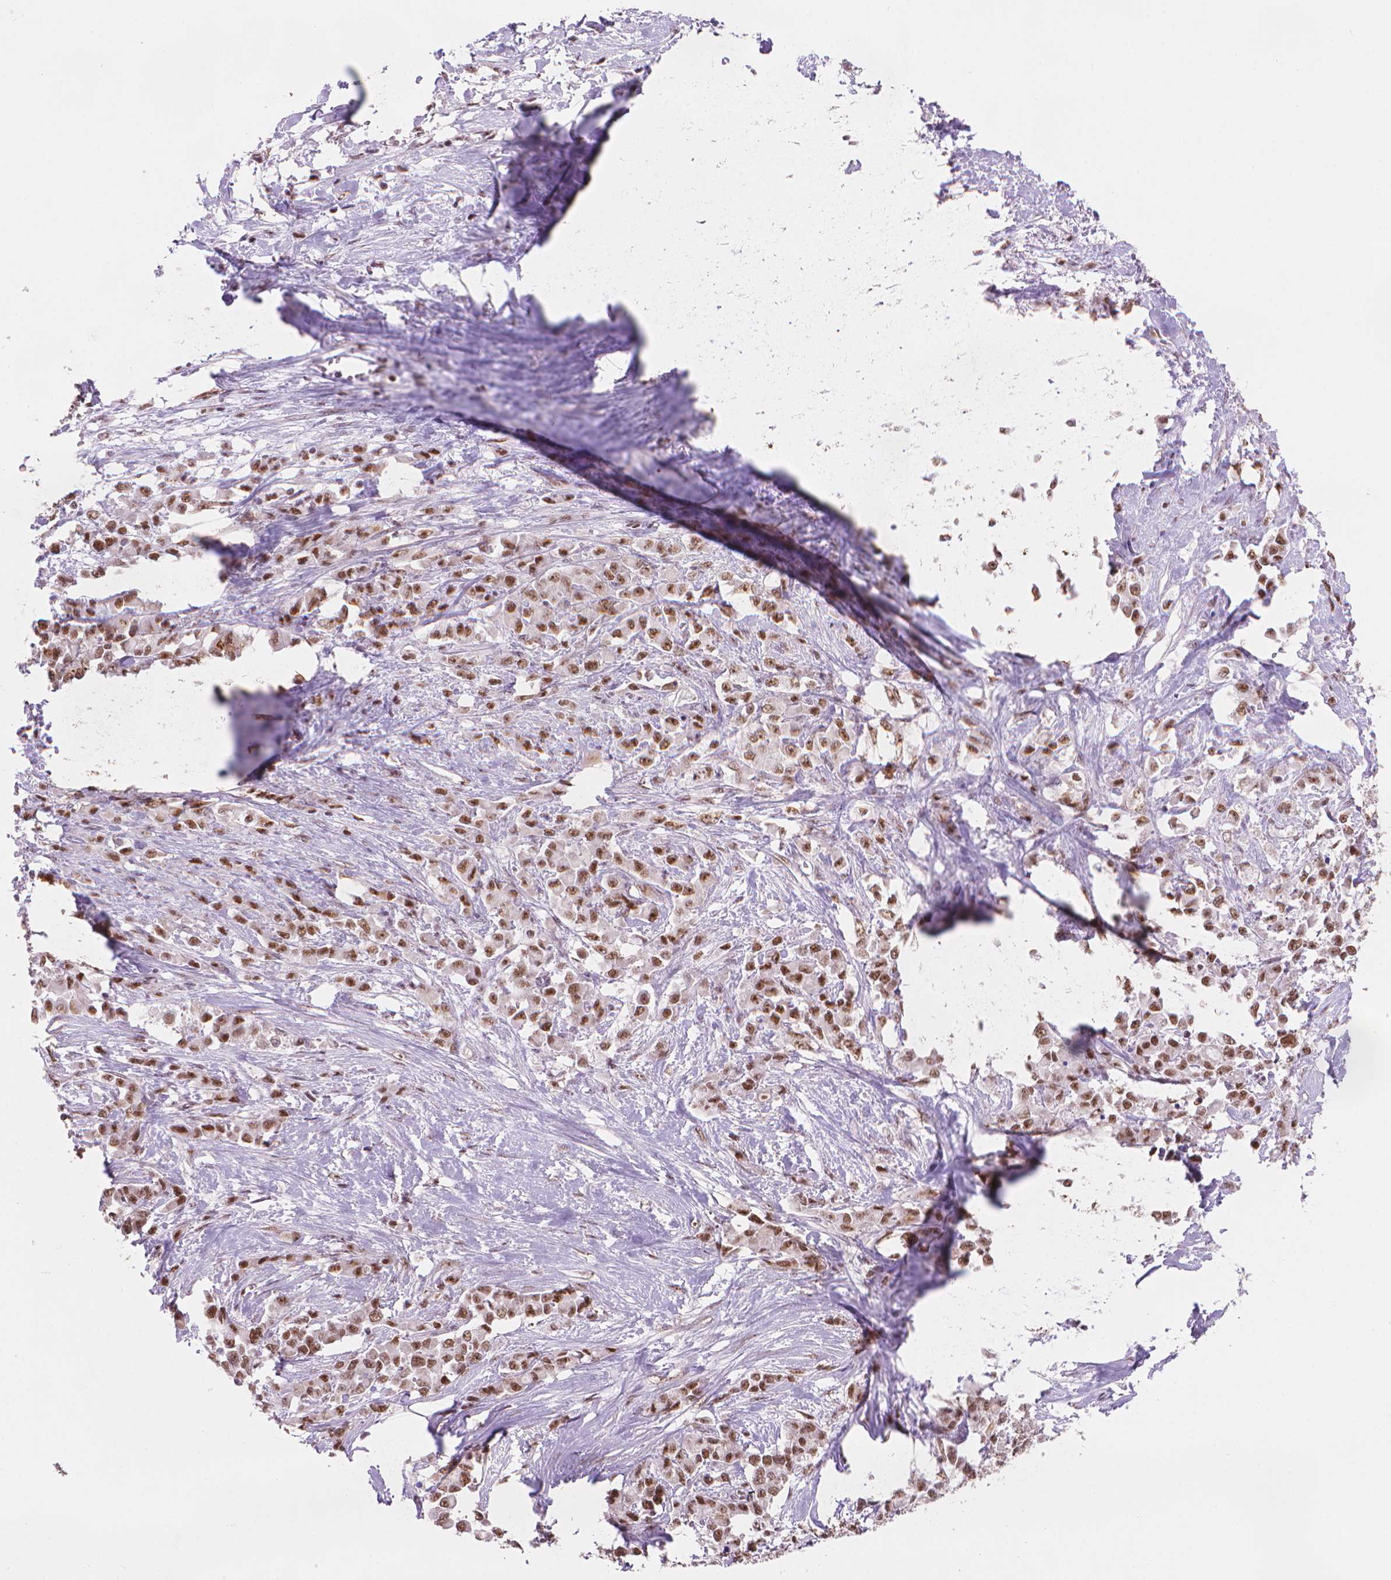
{"staining": {"intensity": "moderate", "quantity": ">75%", "location": "nuclear"}, "tissue": "stomach cancer", "cell_type": "Tumor cells", "image_type": "cancer", "snomed": [{"axis": "morphology", "description": "Adenocarcinoma, NOS"}, {"axis": "topography", "description": "Stomach"}], "caption": "About >75% of tumor cells in human adenocarcinoma (stomach) reveal moderate nuclear protein positivity as visualized by brown immunohistochemical staining.", "gene": "UBN1", "patient": {"sex": "female", "age": 76}}